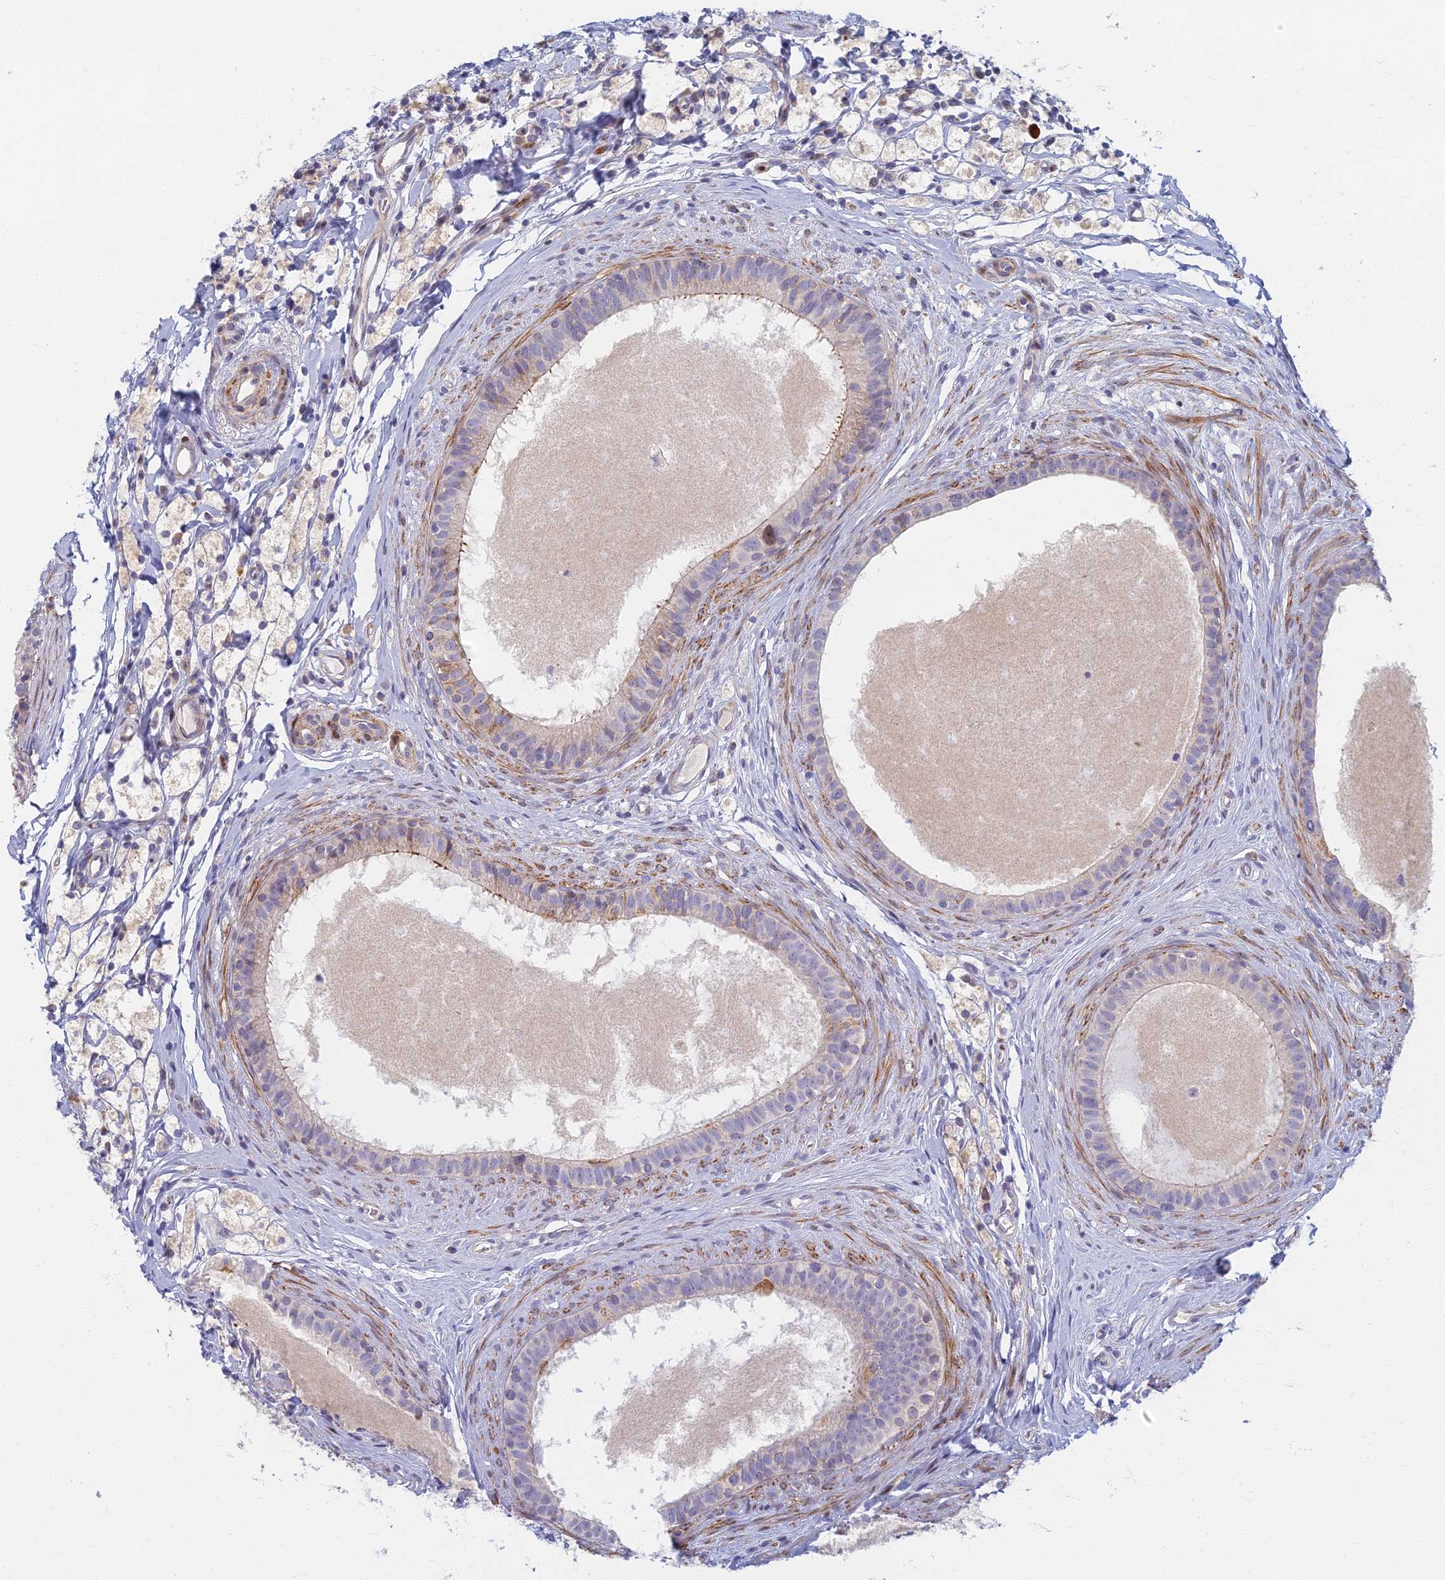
{"staining": {"intensity": "negative", "quantity": "none", "location": "none"}, "tissue": "epididymis", "cell_type": "Glandular cells", "image_type": "normal", "snomed": [{"axis": "morphology", "description": "Normal tissue, NOS"}, {"axis": "topography", "description": "Epididymis"}], "caption": "This is a image of IHC staining of benign epididymis, which shows no expression in glandular cells. (DAB immunohistochemistry visualized using brightfield microscopy, high magnification).", "gene": "C15orf40", "patient": {"sex": "male", "age": 80}}